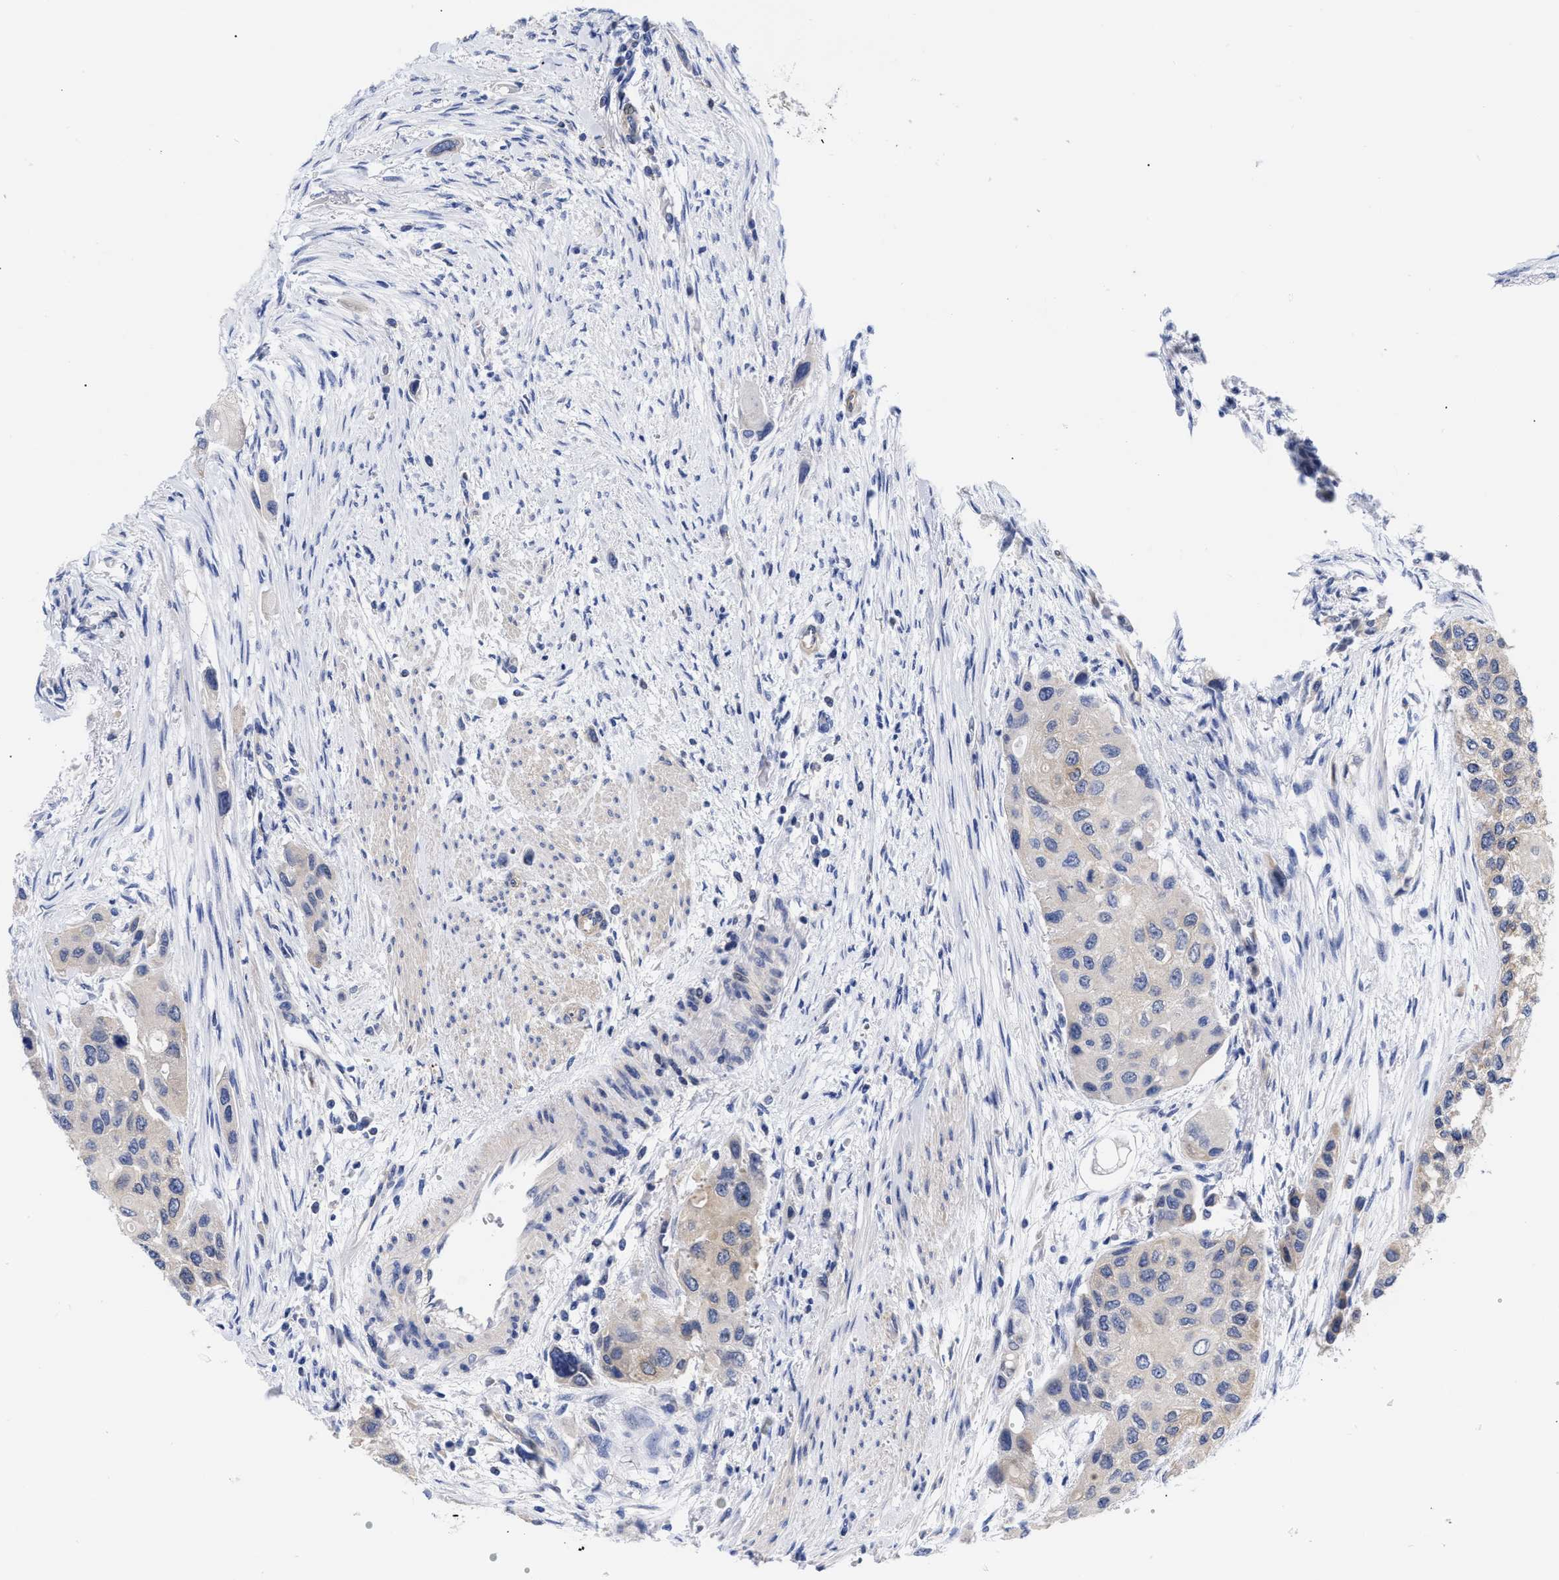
{"staining": {"intensity": "weak", "quantity": "<25%", "location": "cytoplasmic/membranous"}, "tissue": "urothelial cancer", "cell_type": "Tumor cells", "image_type": "cancer", "snomed": [{"axis": "morphology", "description": "Urothelial carcinoma, High grade"}, {"axis": "topography", "description": "Urinary bladder"}], "caption": "Immunohistochemistry histopathology image of high-grade urothelial carcinoma stained for a protein (brown), which shows no positivity in tumor cells.", "gene": "IRAG2", "patient": {"sex": "female", "age": 56}}